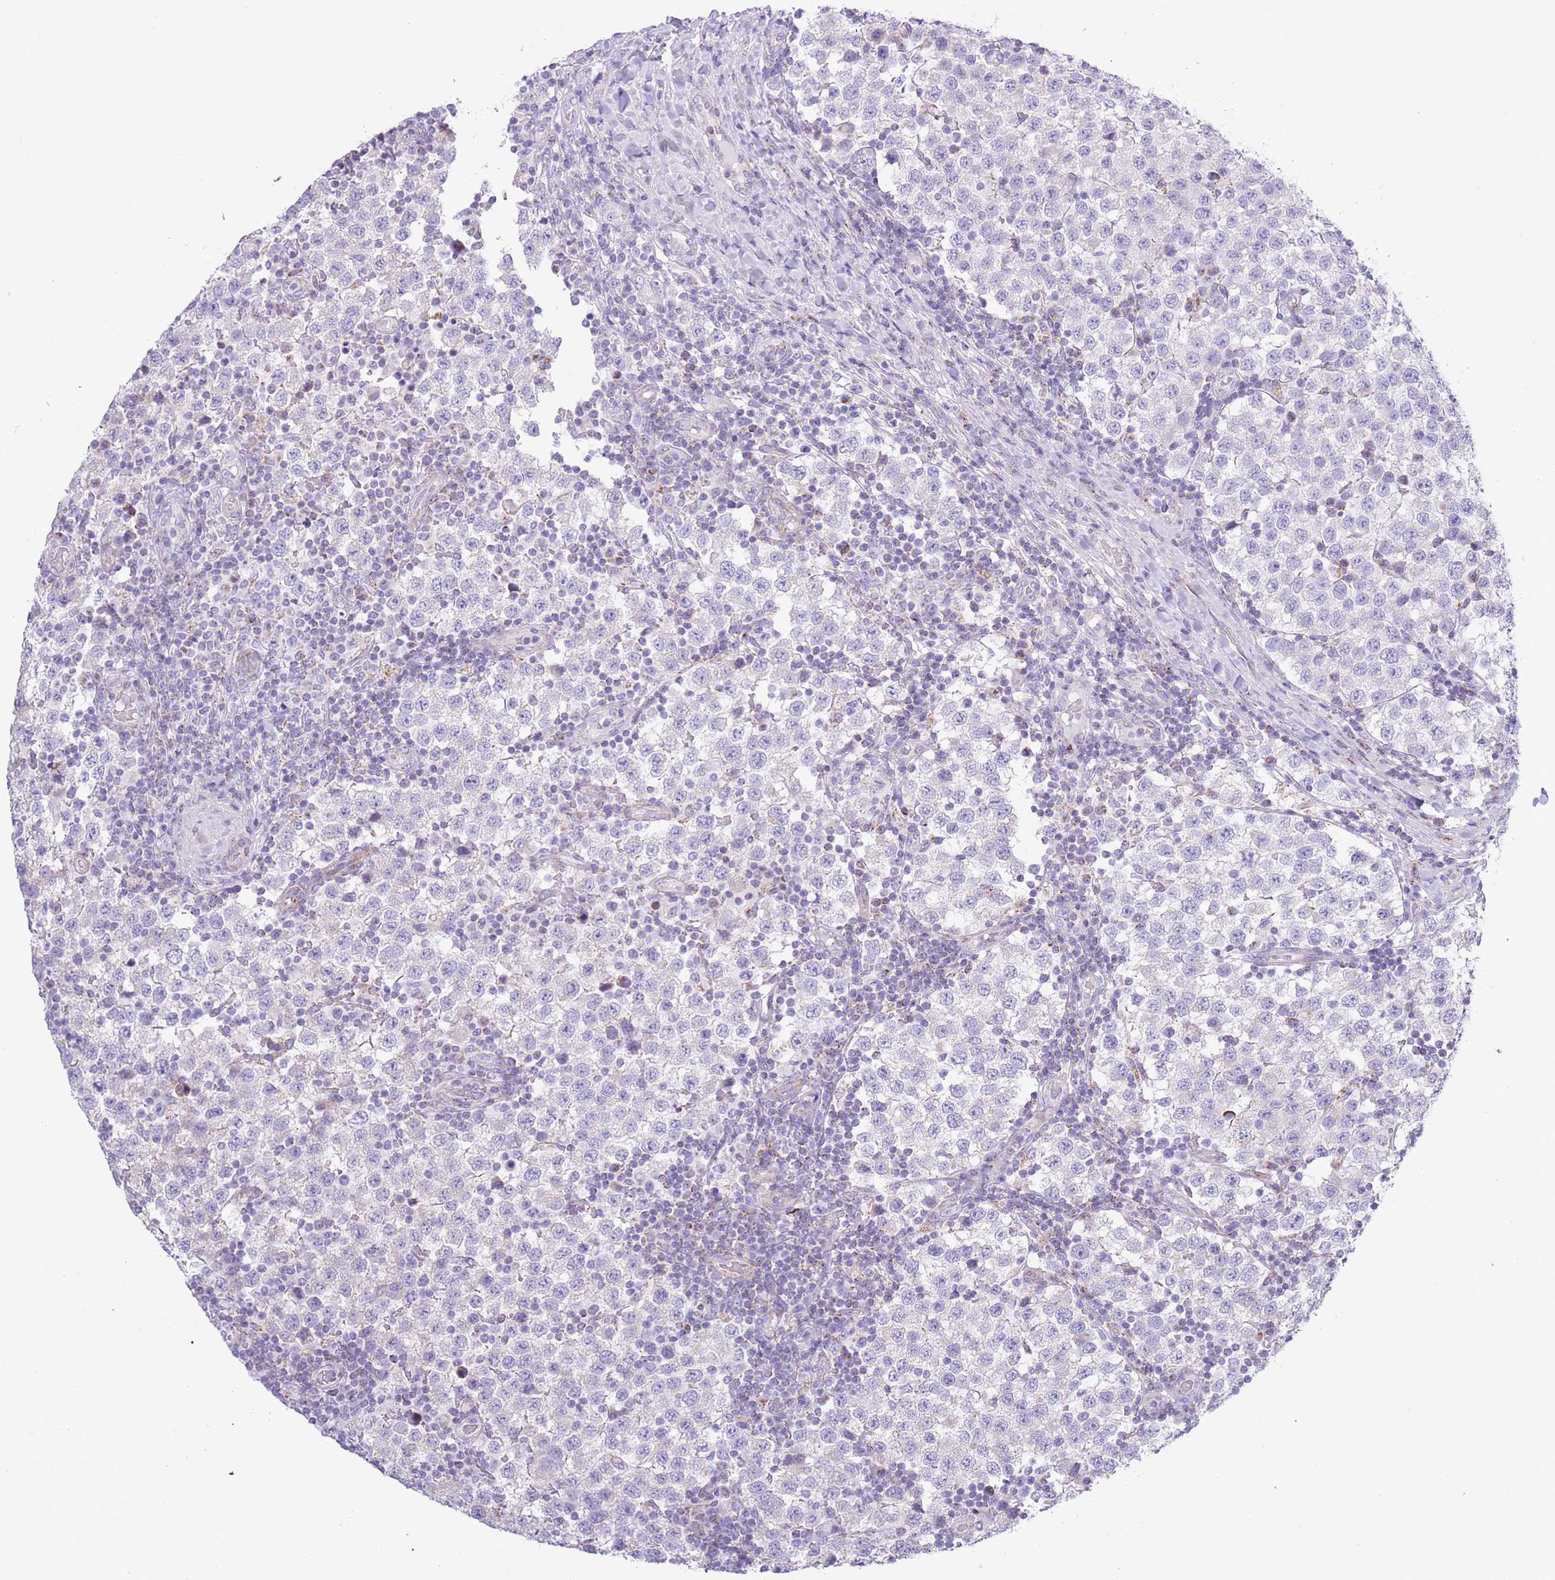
{"staining": {"intensity": "negative", "quantity": "none", "location": "none"}, "tissue": "testis cancer", "cell_type": "Tumor cells", "image_type": "cancer", "snomed": [{"axis": "morphology", "description": "Seminoma, NOS"}, {"axis": "topography", "description": "Testis"}], "caption": "DAB (3,3'-diaminobenzidine) immunohistochemical staining of human testis cancer (seminoma) demonstrates no significant expression in tumor cells. (Brightfield microscopy of DAB IHC at high magnification).", "gene": "MOCOS", "patient": {"sex": "male", "age": 34}}